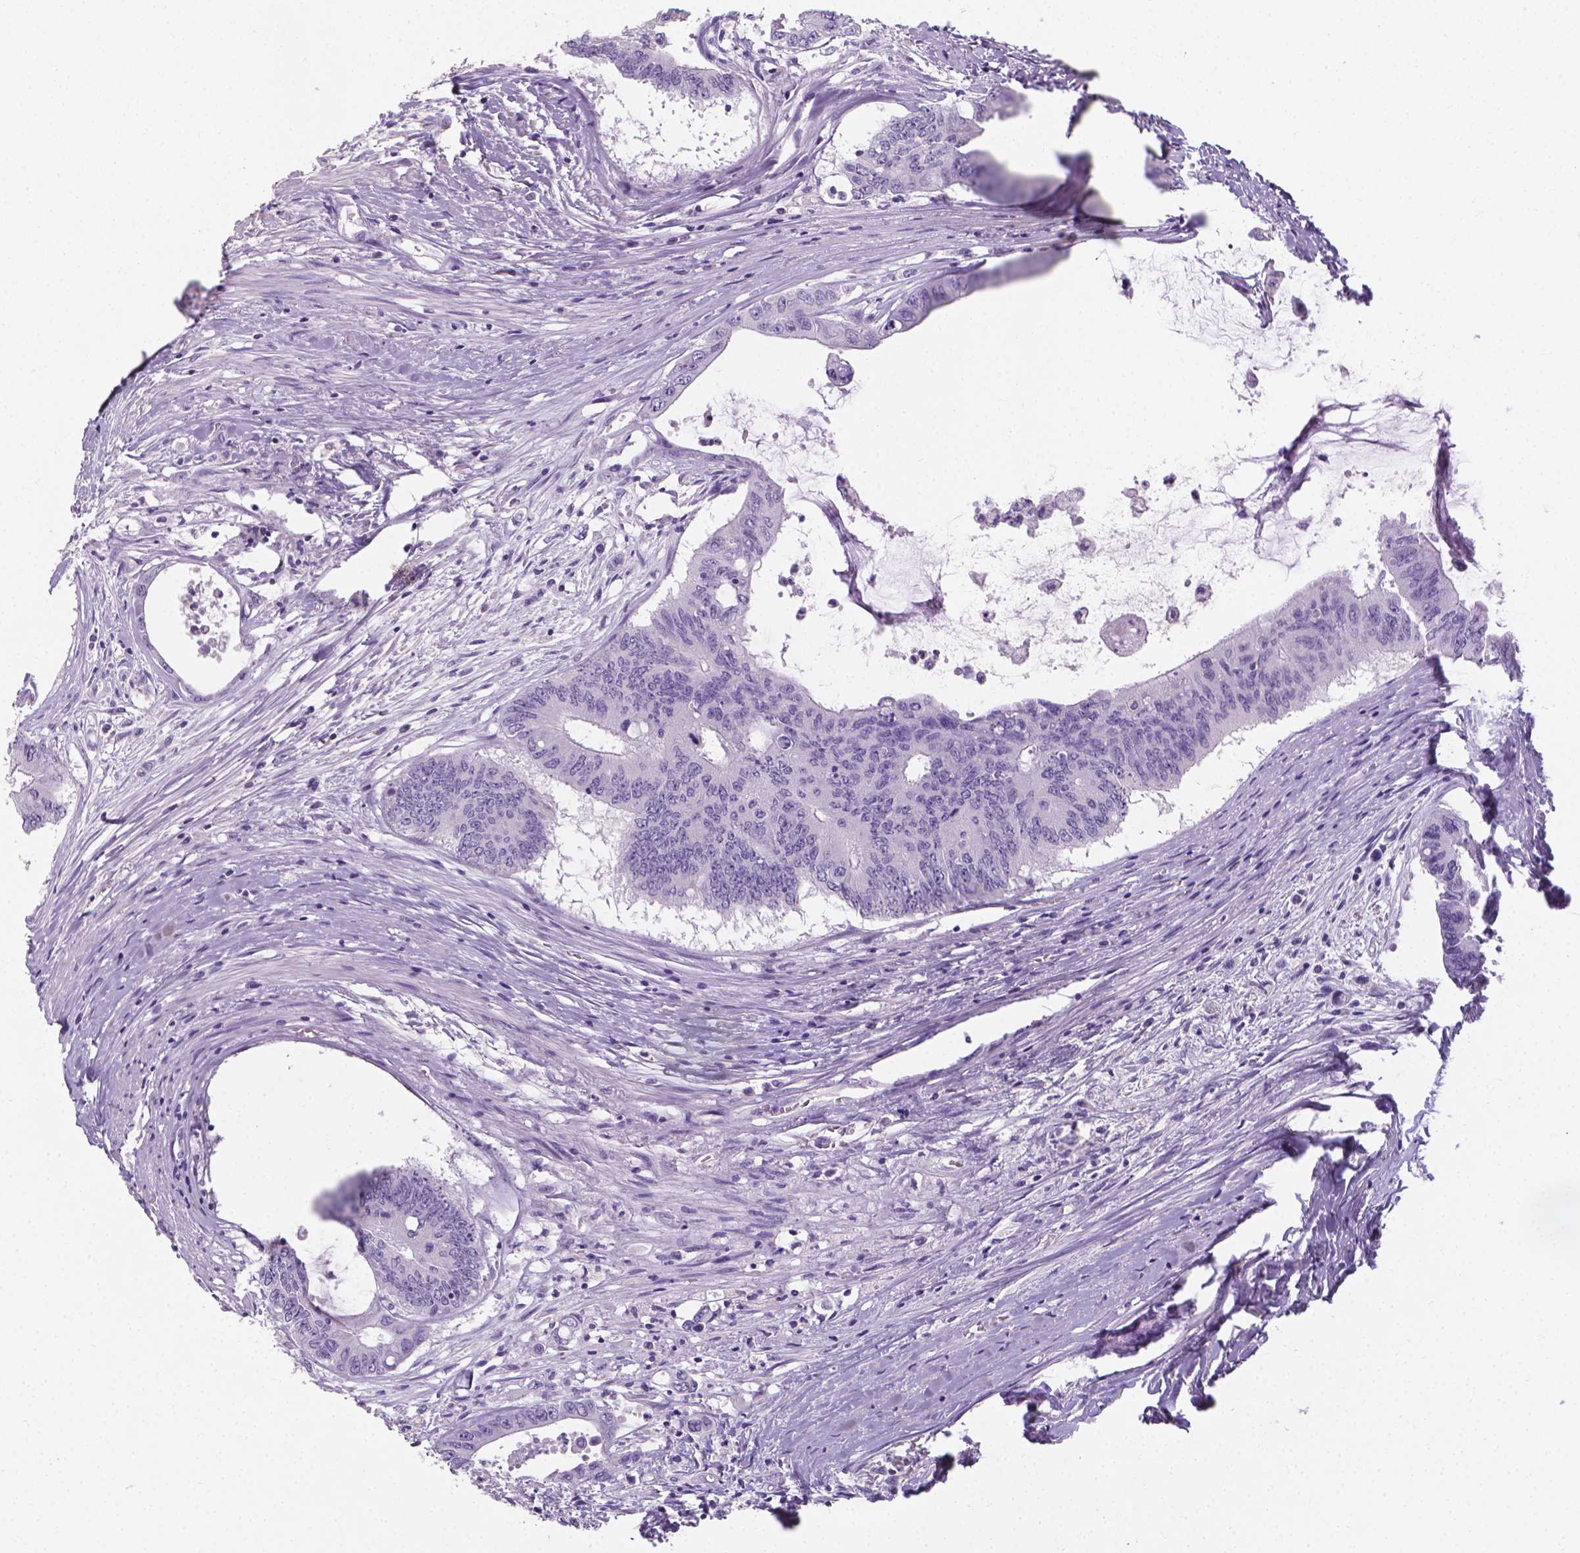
{"staining": {"intensity": "negative", "quantity": "none", "location": "none"}, "tissue": "colorectal cancer", "cell_type": "Tumor cells", "image_type": "cancer", "snomed": [{"axis": "morphology", "description": "Adenocarcinoma, NOS"}, {"axis": "topography", "description": "Rectum"}], "caption": "Photomicrograph shows no protein expression in tumor cells of colorectal cancer (adenocarcinoma) tissue.", "gene": "XPNPEP2", "patient": {"sex": "male", "age": 59}}